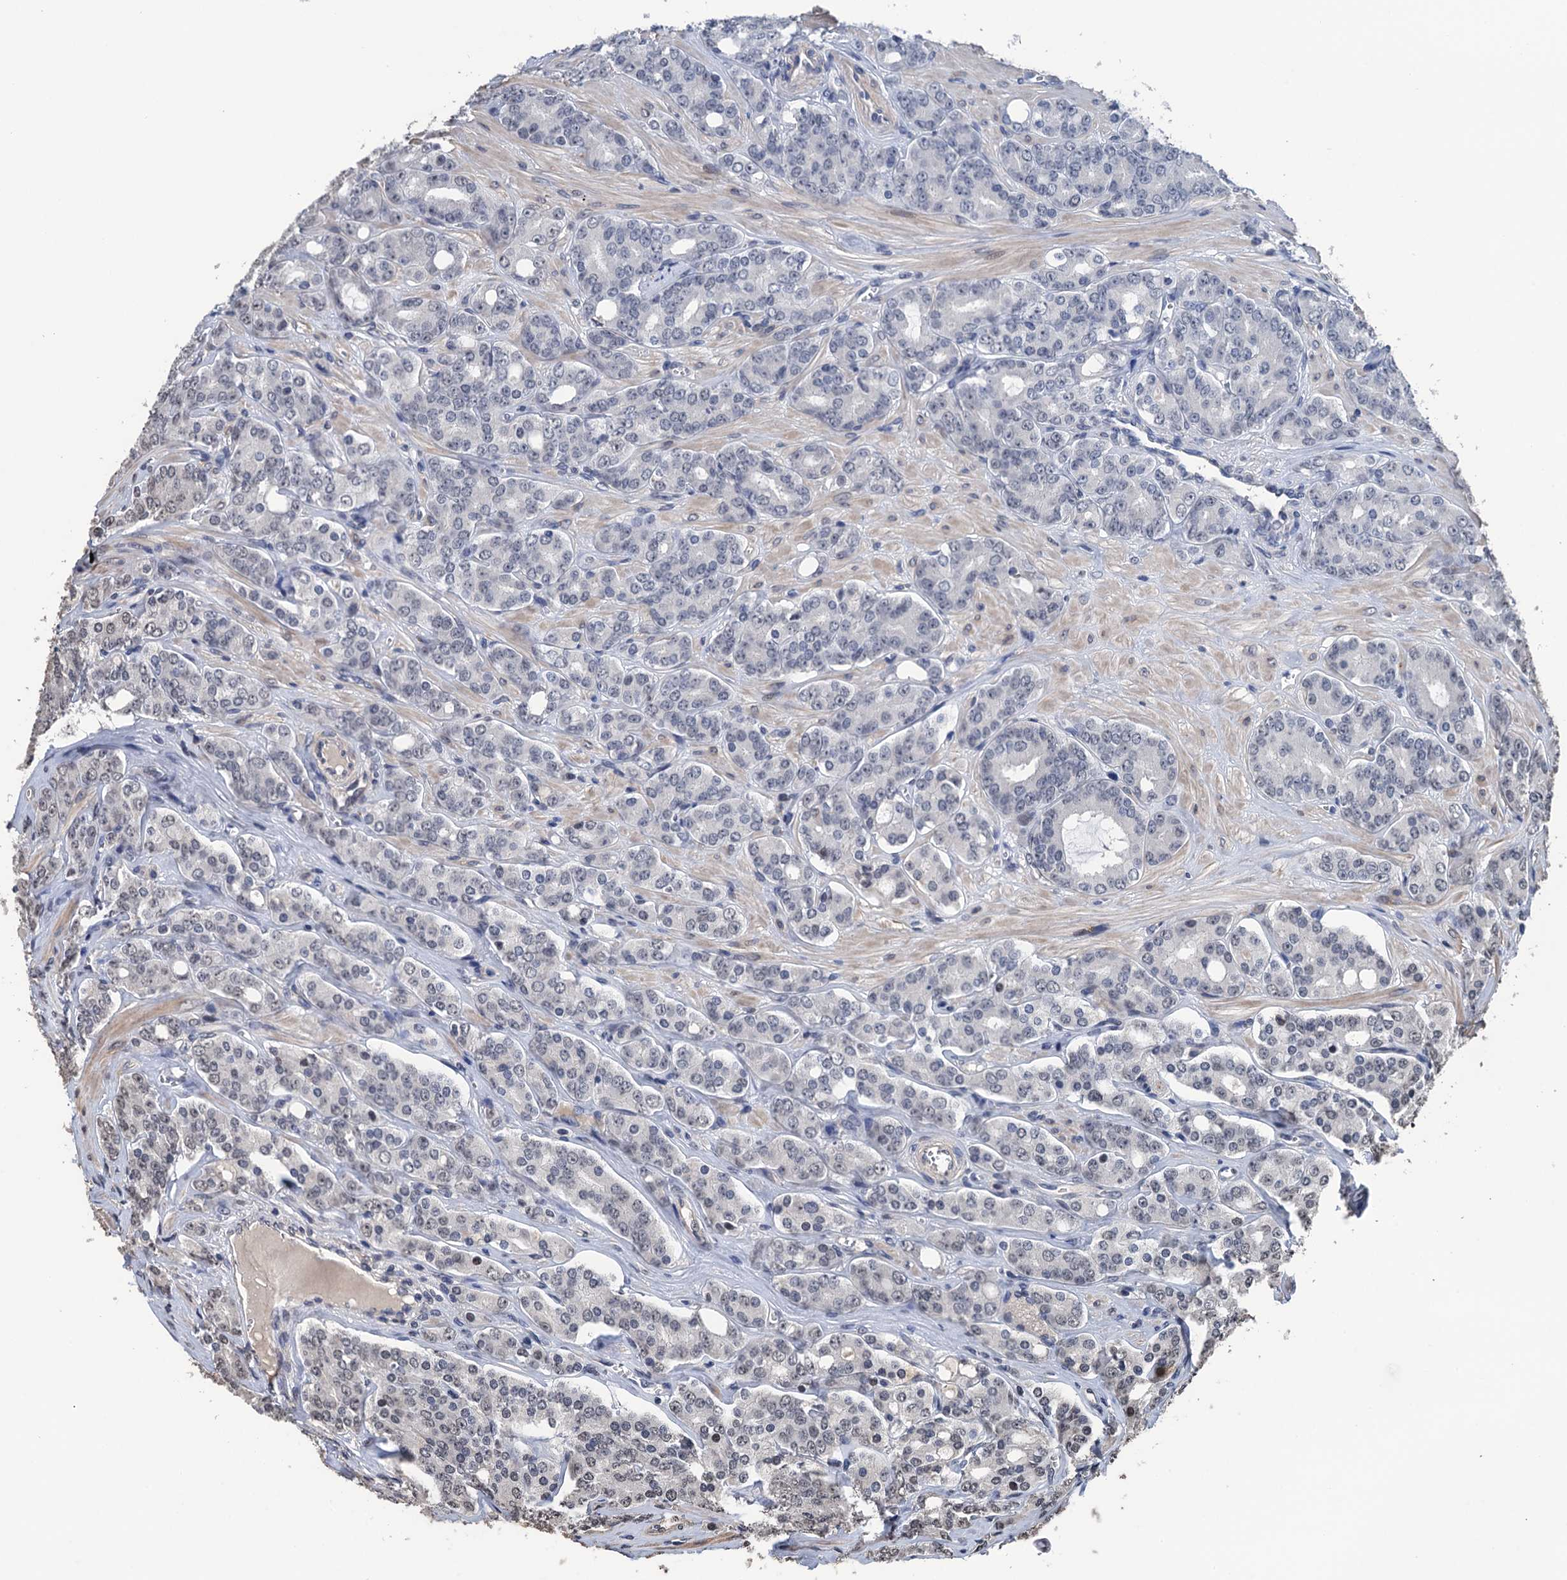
{"staining": {"intensity": "negative", "quantity": "none", "location": "none"}, "tissue": "prostate cancer", "cell_type": "Tumor cells", "image_type": "cancer", "snomed": [{"axis": "morphology", "description": "Adenocarcinoma, High grade"}, {"axis": "topography", "description": "Prostate"}], "caption": "Protein analysis of prostate cancer reveals no significant positivity in tumor cells.", "gene": "ART5", "patient": {"sex": "male", "age": 62}}